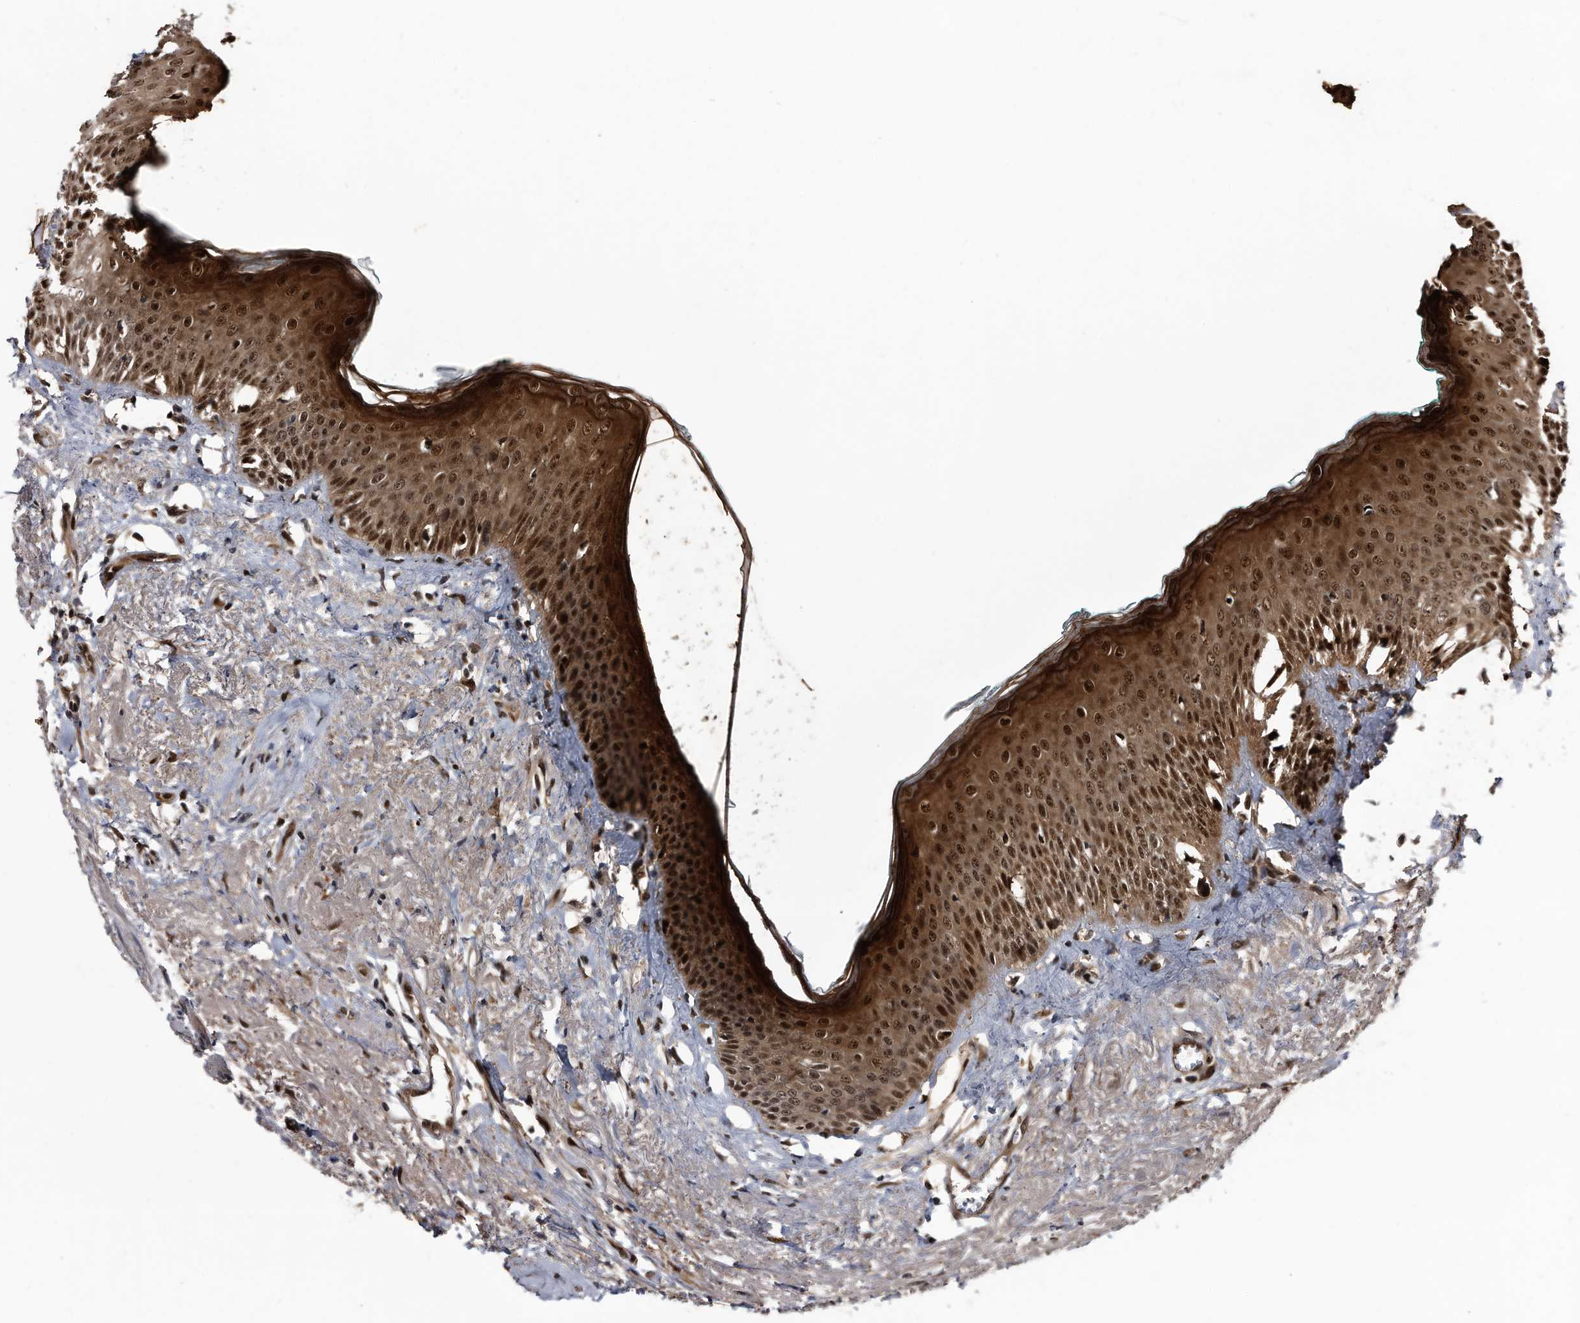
{"staining": {"intensity": "moderate", "quantity": ">75%", "location": "cytoplasmic/membranous,nuclear"}, "tissue": "oral mucosa", "cell_type": "Squamous epithelial cells", "image_type": "normal", "snomed": [{"axis": "morphology", "description": "Normal tissue, NOS"}, {"axis": "topography", "description": "Oral tissue"}], "caption": "The micrograph shows immunohistochemical staining of benign oral mucosa. There is moderate cytoplasmic/membranous,nuclear staining is seen in approximately >75% of squamous epithelial cells.", "gene": "RAD23B", "patient": {"sex": "female", "age": 70}}